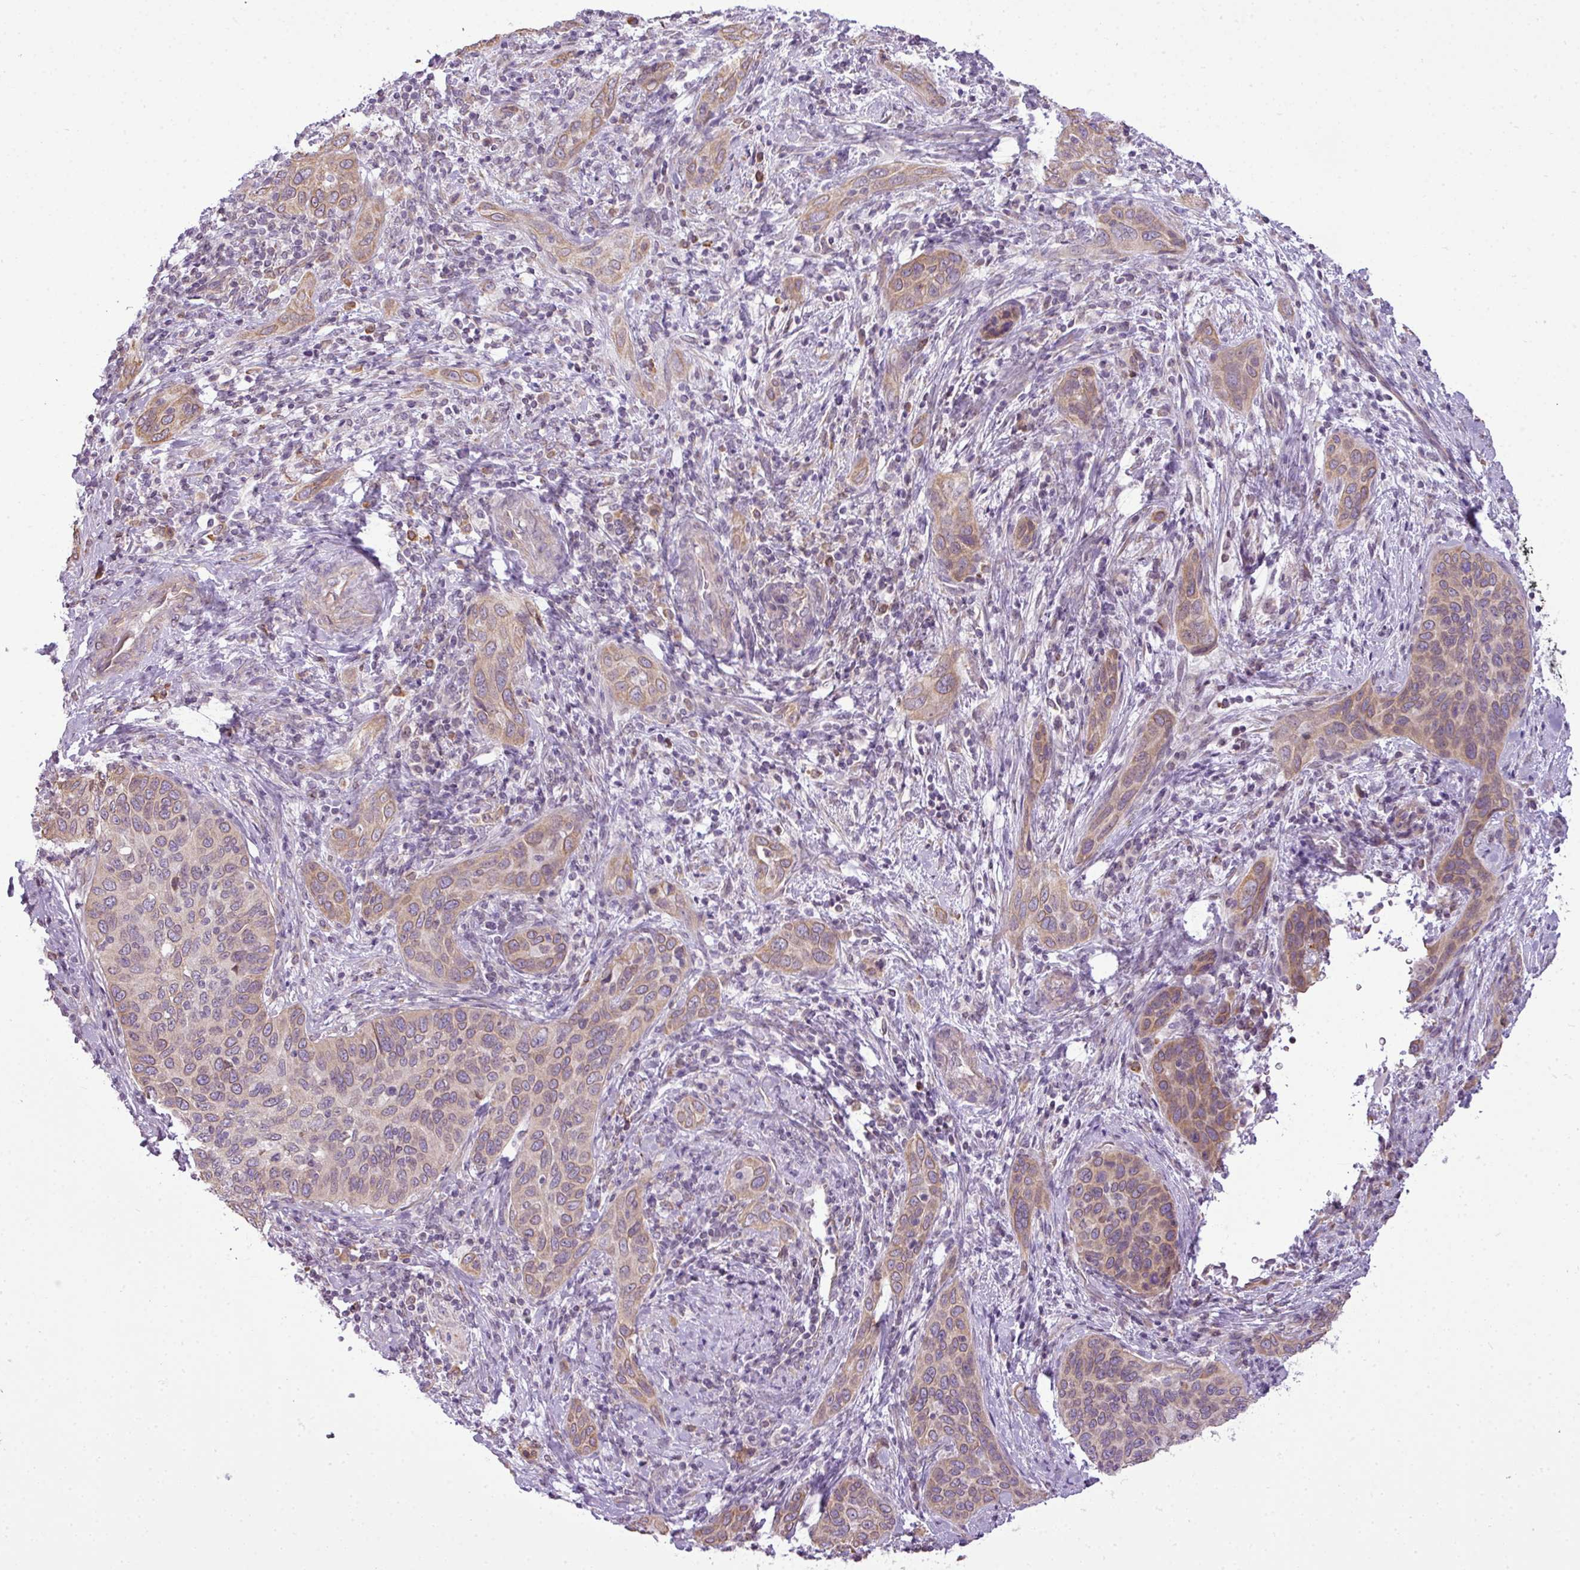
{"staining": {"intensity": "weak", "quantity": "25%-75%", "location": "cytoplasmic/membranous,nuclear"}, "tissue": "cervical cancer", "cell_type": "Tumor cells", "image_type": "cancer", "snomed": [{"axis": "morphology", "description": "Squamous cell carcinoma, NOS"}, {"axis": "topography", "description": "Cervix"}], "caption": "A brown stain labels weak cytoplasmic/membranous and nuclear positivity of a protein in squamous cell carcinoma (cervical) tumor cells.", "gene": "COX18", "patient": {"sex": "female", "age": 60}}